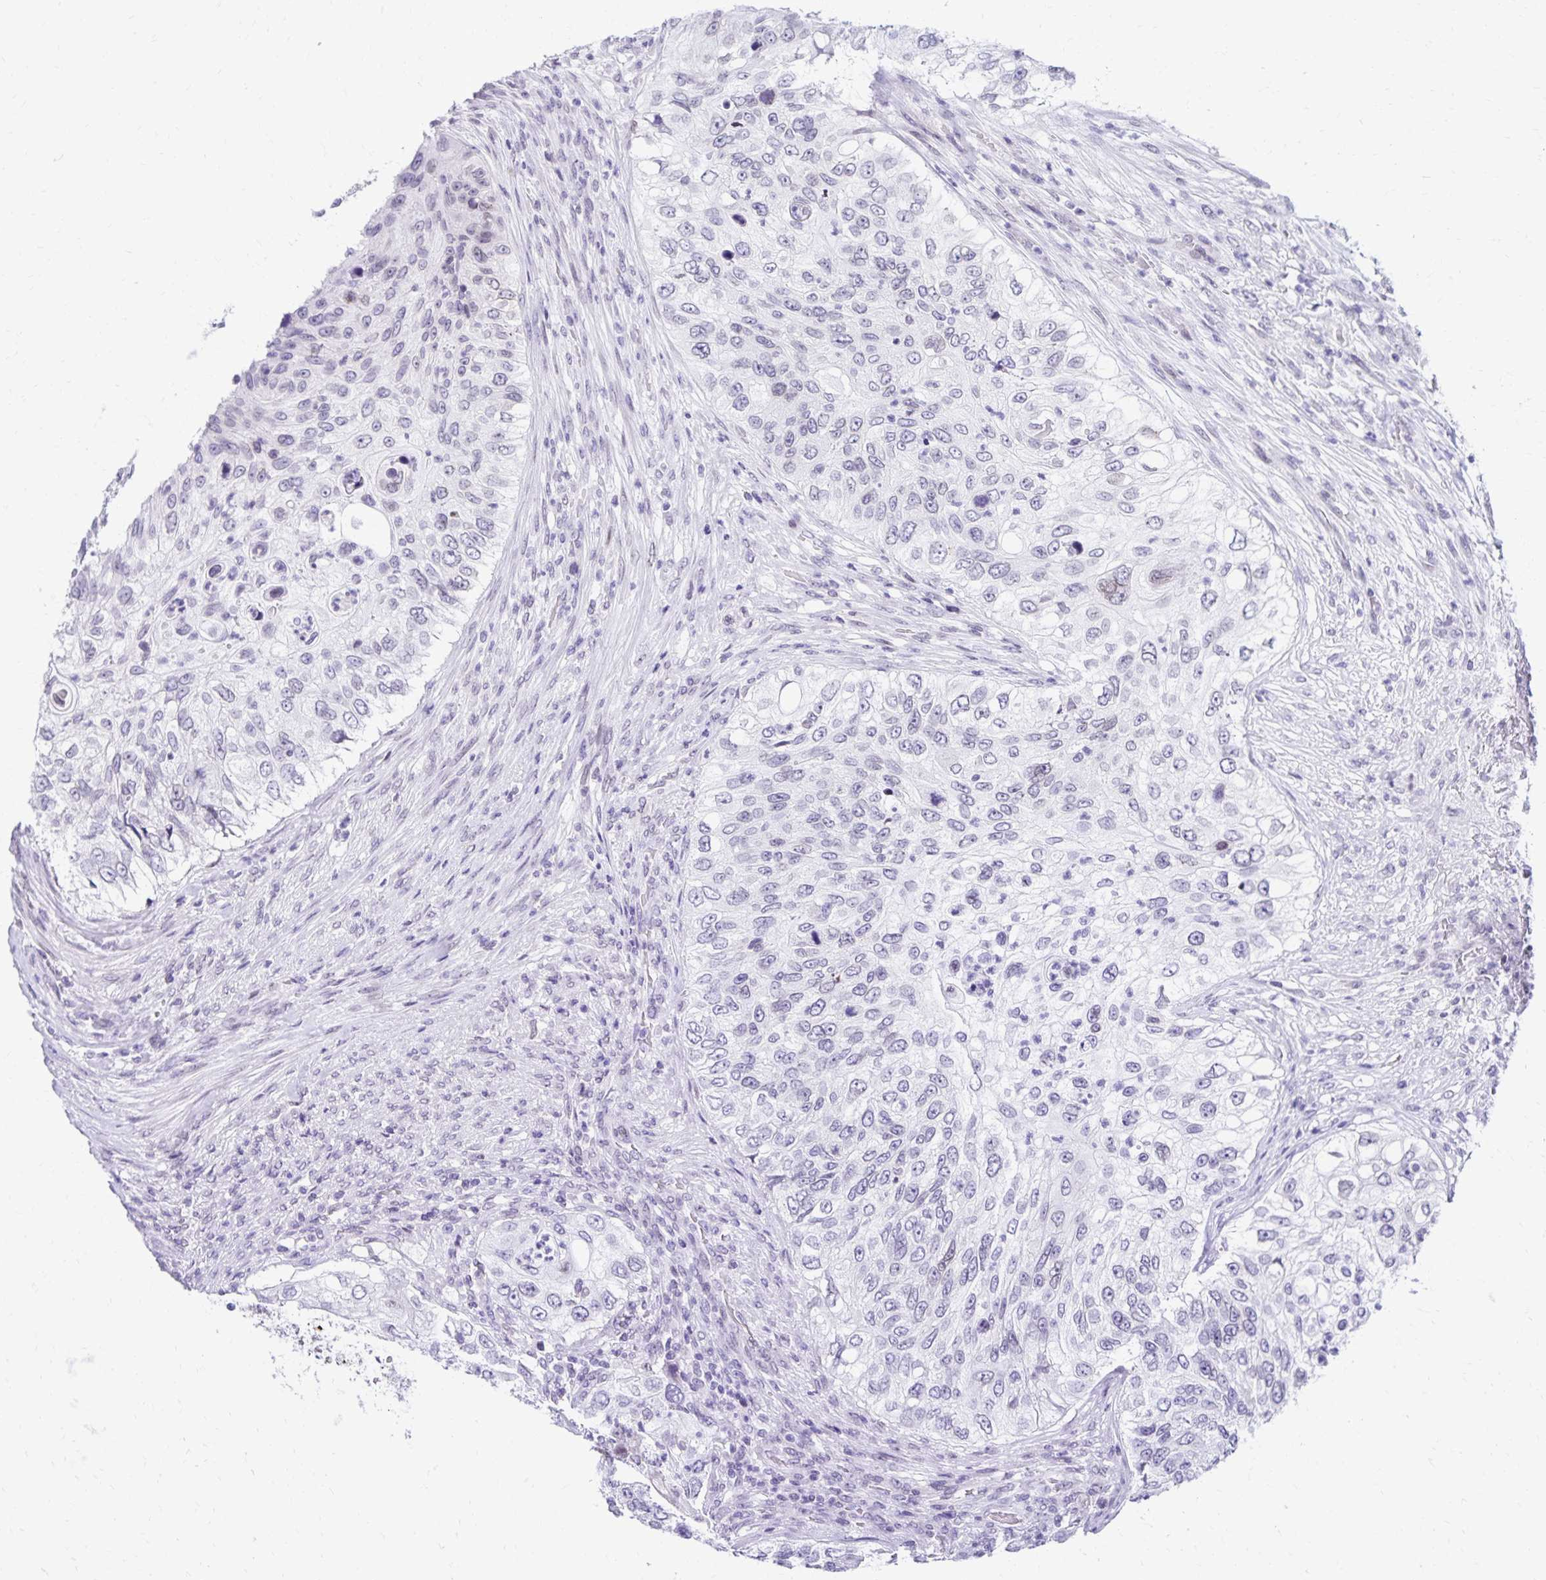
{"staining": {"intensity": "negative", "quantity": "none", "location": "none"}, "tissue": "urothelial cancer", "cell_type": "Tumor cells", "image_type": "cancer", "snomed": [{"axis": "morphology", "description": "Urothelial carcinoma, High grade"}, {"axis": "topography", "description": "Urinary bladder"}], "caption": "Histopathology image shows no significant protein positivity in tumor cells of urothelial carcinoma (high-grade).", "gene": "FAM166C", "patient": {"sex": "female", "age": 60}}